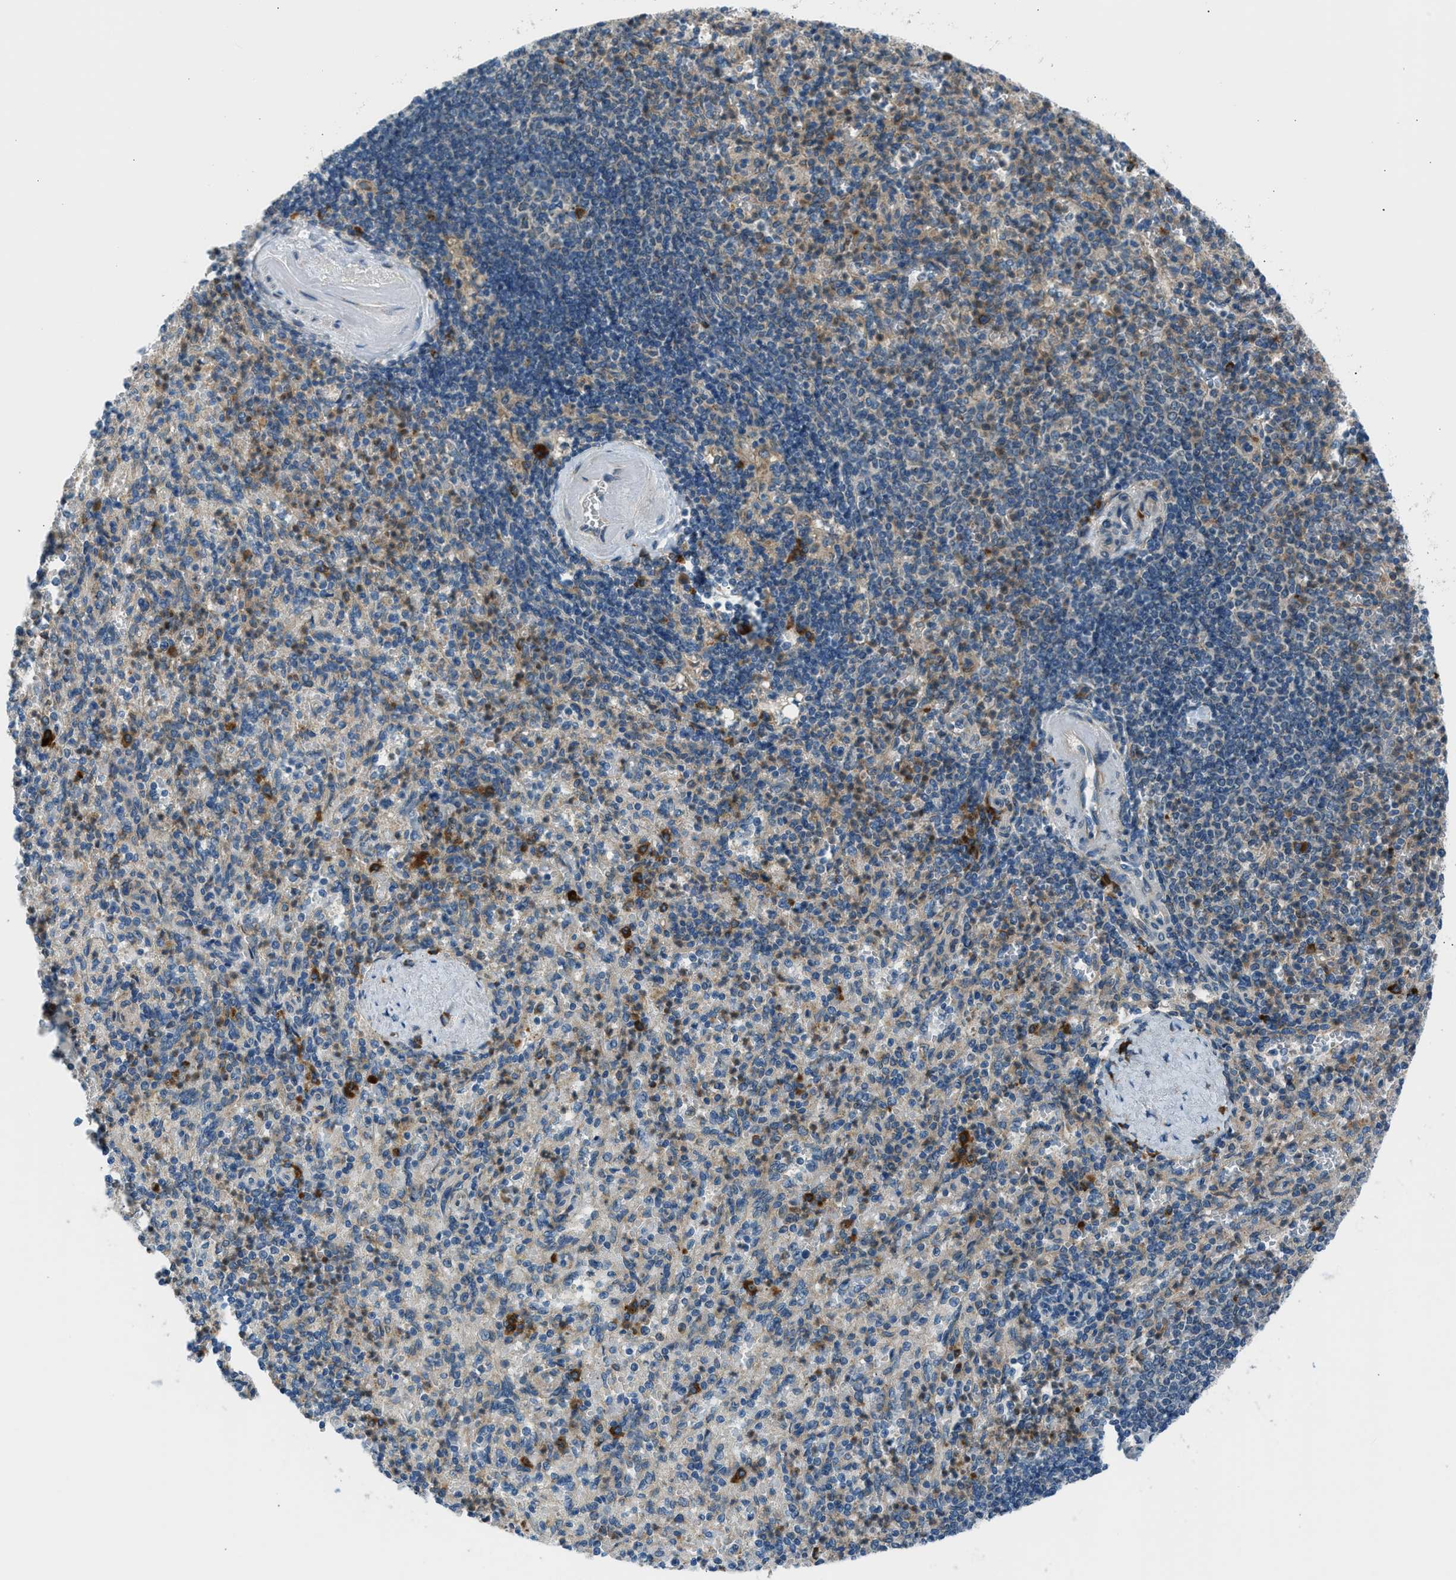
{"staining": {"intensity": "moderate", "quantity": "25%-75%", "location": "cytoplasmic/membranous"}, "tissue": "spleen", "cell_type": "Cells in red pulp", "image_type": "normal", "snomed": [{"axis": "morphology", "description": "Normal tissue, NOS"}, {"axis": "topography", "description": "Spleen"}], "caption": "Immunohistochemistry (IHC) image of benign spleen stained for a protein (brown), which displays medium levels of moderate cytoplasmic/membranous positivity in approximately 25%-75% of cells in red pulp.", "gene": "EDARADD", "patient": {"sex": "female", "age": 74}}